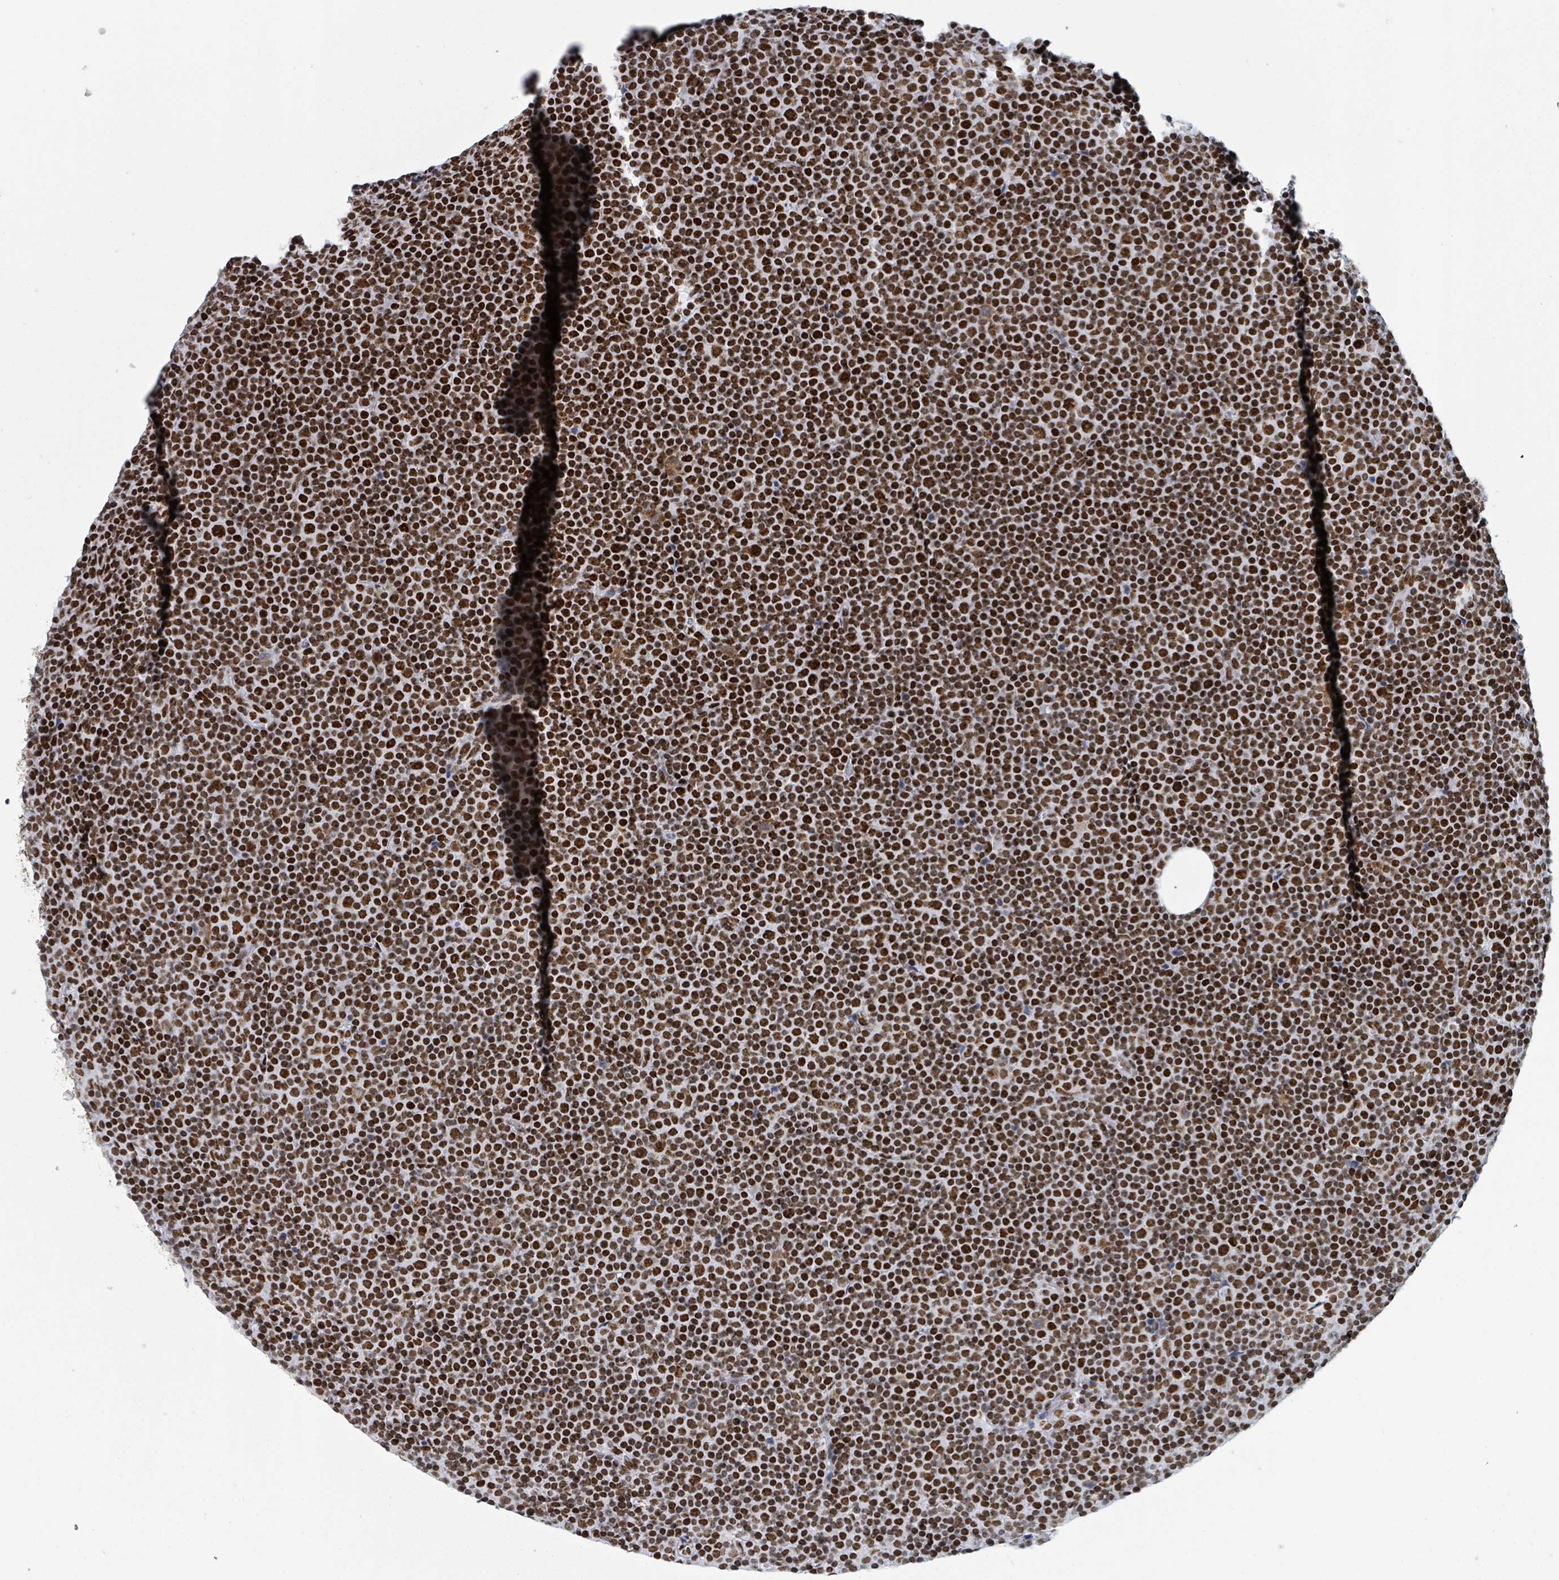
{"staining": {"intensity": "strong", "quantity": ">75%", "location": "nuclear"}, "tissue": "lymphoma", "cell_type": "Tumor cells", "image_type": "cancer", "snomed": [{"axis": "morphology", "description": "Malignant lymphoma, non-Hodgkin's type, Low grade"}, {"axis": "topography", "description": "Lymph node"}], "caption": "Brown immunohistochemical staining in low-grade malignant lymphoma, non-Hodgkin's type displays strong nuclear staining in about >75% of tumor cells. The staining was performed using DAB (3,3'-diaminobenzidine), with brown indicating positive protein expression. Nuclei are stained blue with hematoxylin.", "gene": "DHX16", "patient": {"sex": "female", "age": 67}}